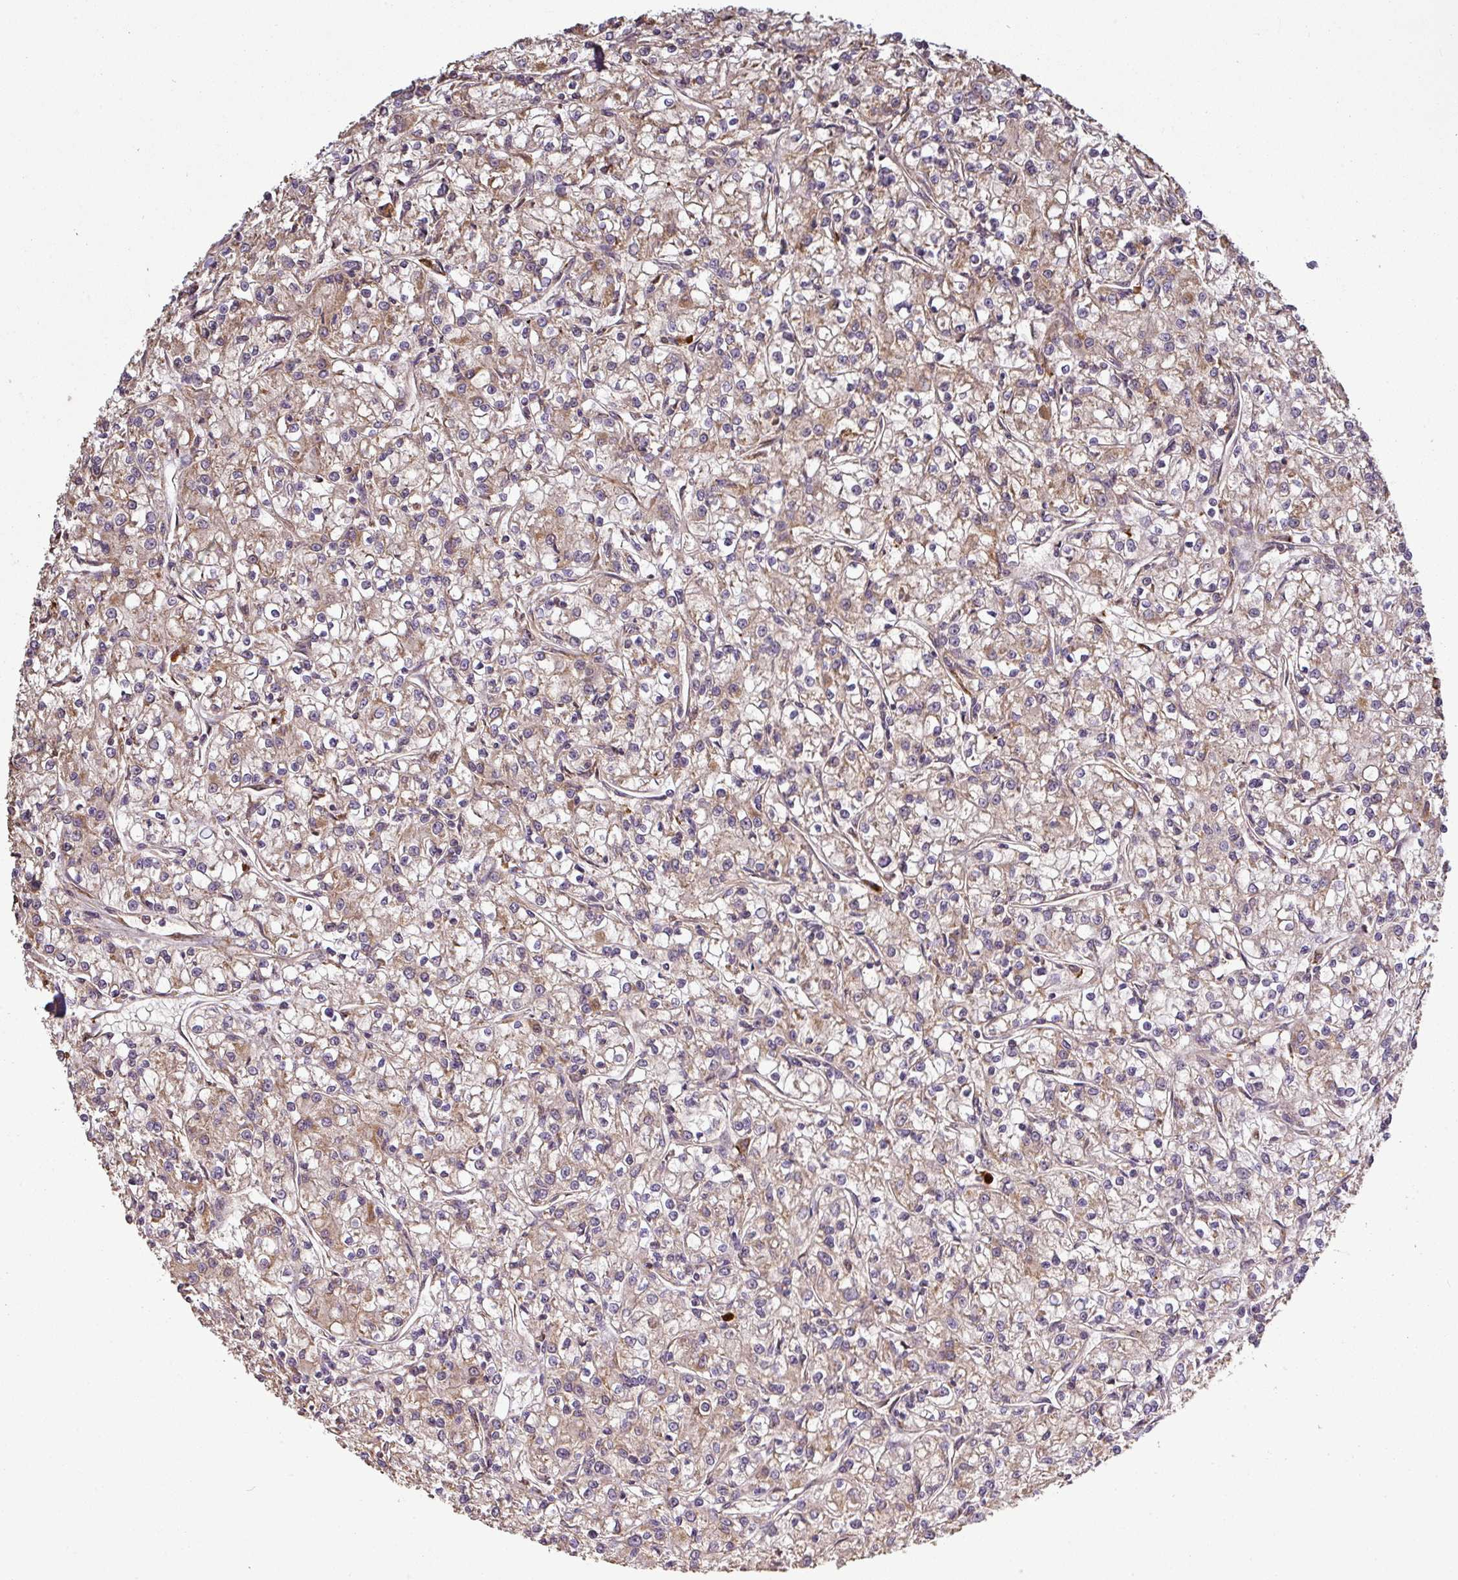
{"staining": {"intensity": "weak", "quantity": ">75%", "location": "cytoplasmic/membranous"}, "tissue": "renal cancer", "cell_type": "Tumor cells", "image_type": "cancer", "snomed": [{"axis": "morphology", "description": "Adenocarcinoma, NOS"}, {"axis": "topography", "description": "Kidney"}], "caption": "Weak cytoplasmic/membranous positivity is present in about >75% of tumor cells in renal adenocarcinoma. The protein of interest is stained brown, and the nuclei are stained in blue (DAB IHC with brightfield microscopy, high magnification).", "gene": "PLEKHM1", "patient": {"sex": "female", "age": 59}}